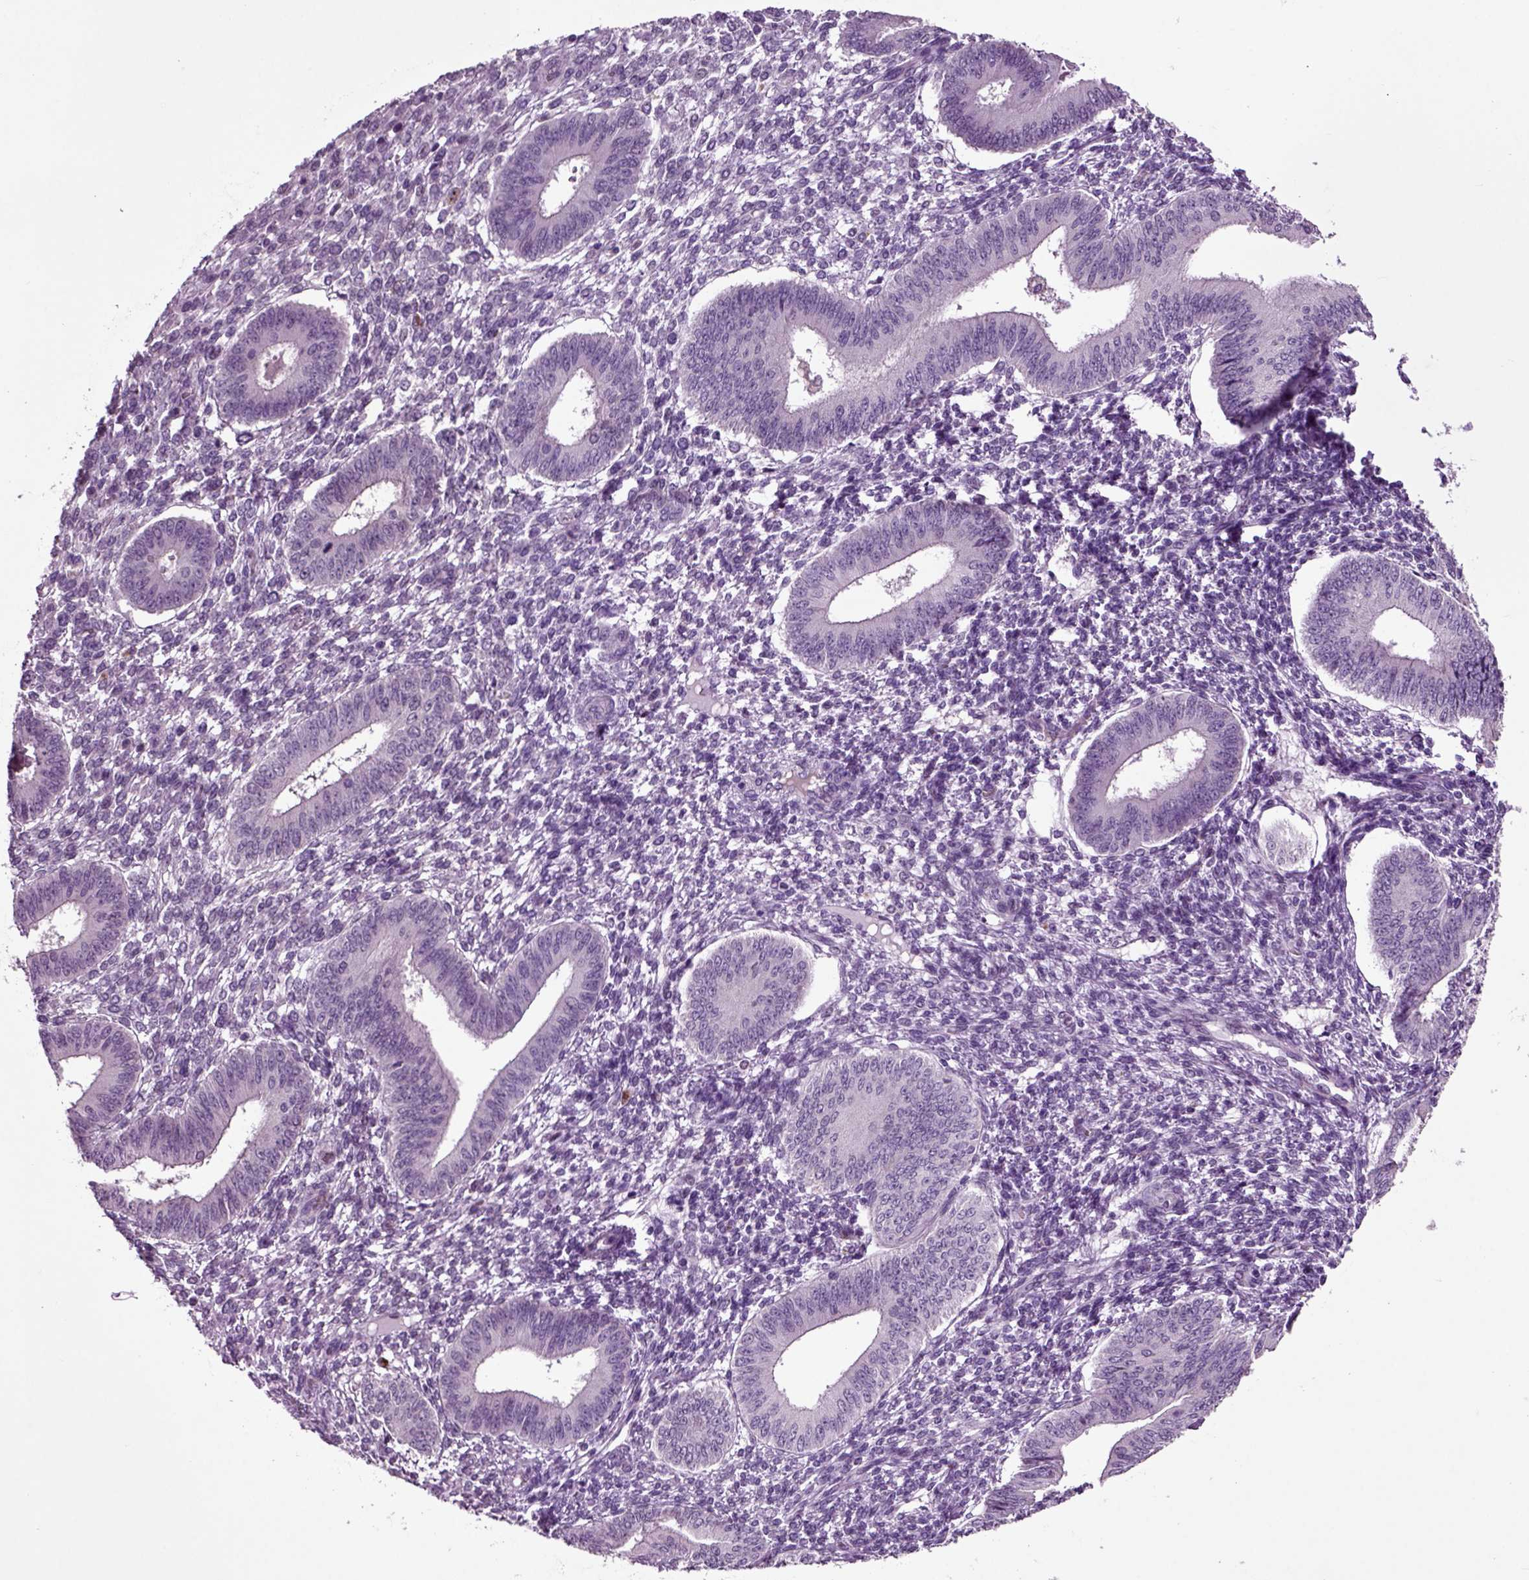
{"staining": {"intensity": "negative", "quantity": "none", "location": "none"}, "tissue": "endometrium", "cell_type": "Cells in endometrial stroma", "image_type": "normal", "snomed": [{"axis": "morphology", "description": "Normal tissue, NOS"}, {"axis": "topography", "description": "Endometrium"}], "caption": "Histopathology image shows no significant protein positivity in cells in endometrial stroma of unremarkable endometrium.", "gene": "CRHR1", "patient": {"sex": "female", "age": 42}}